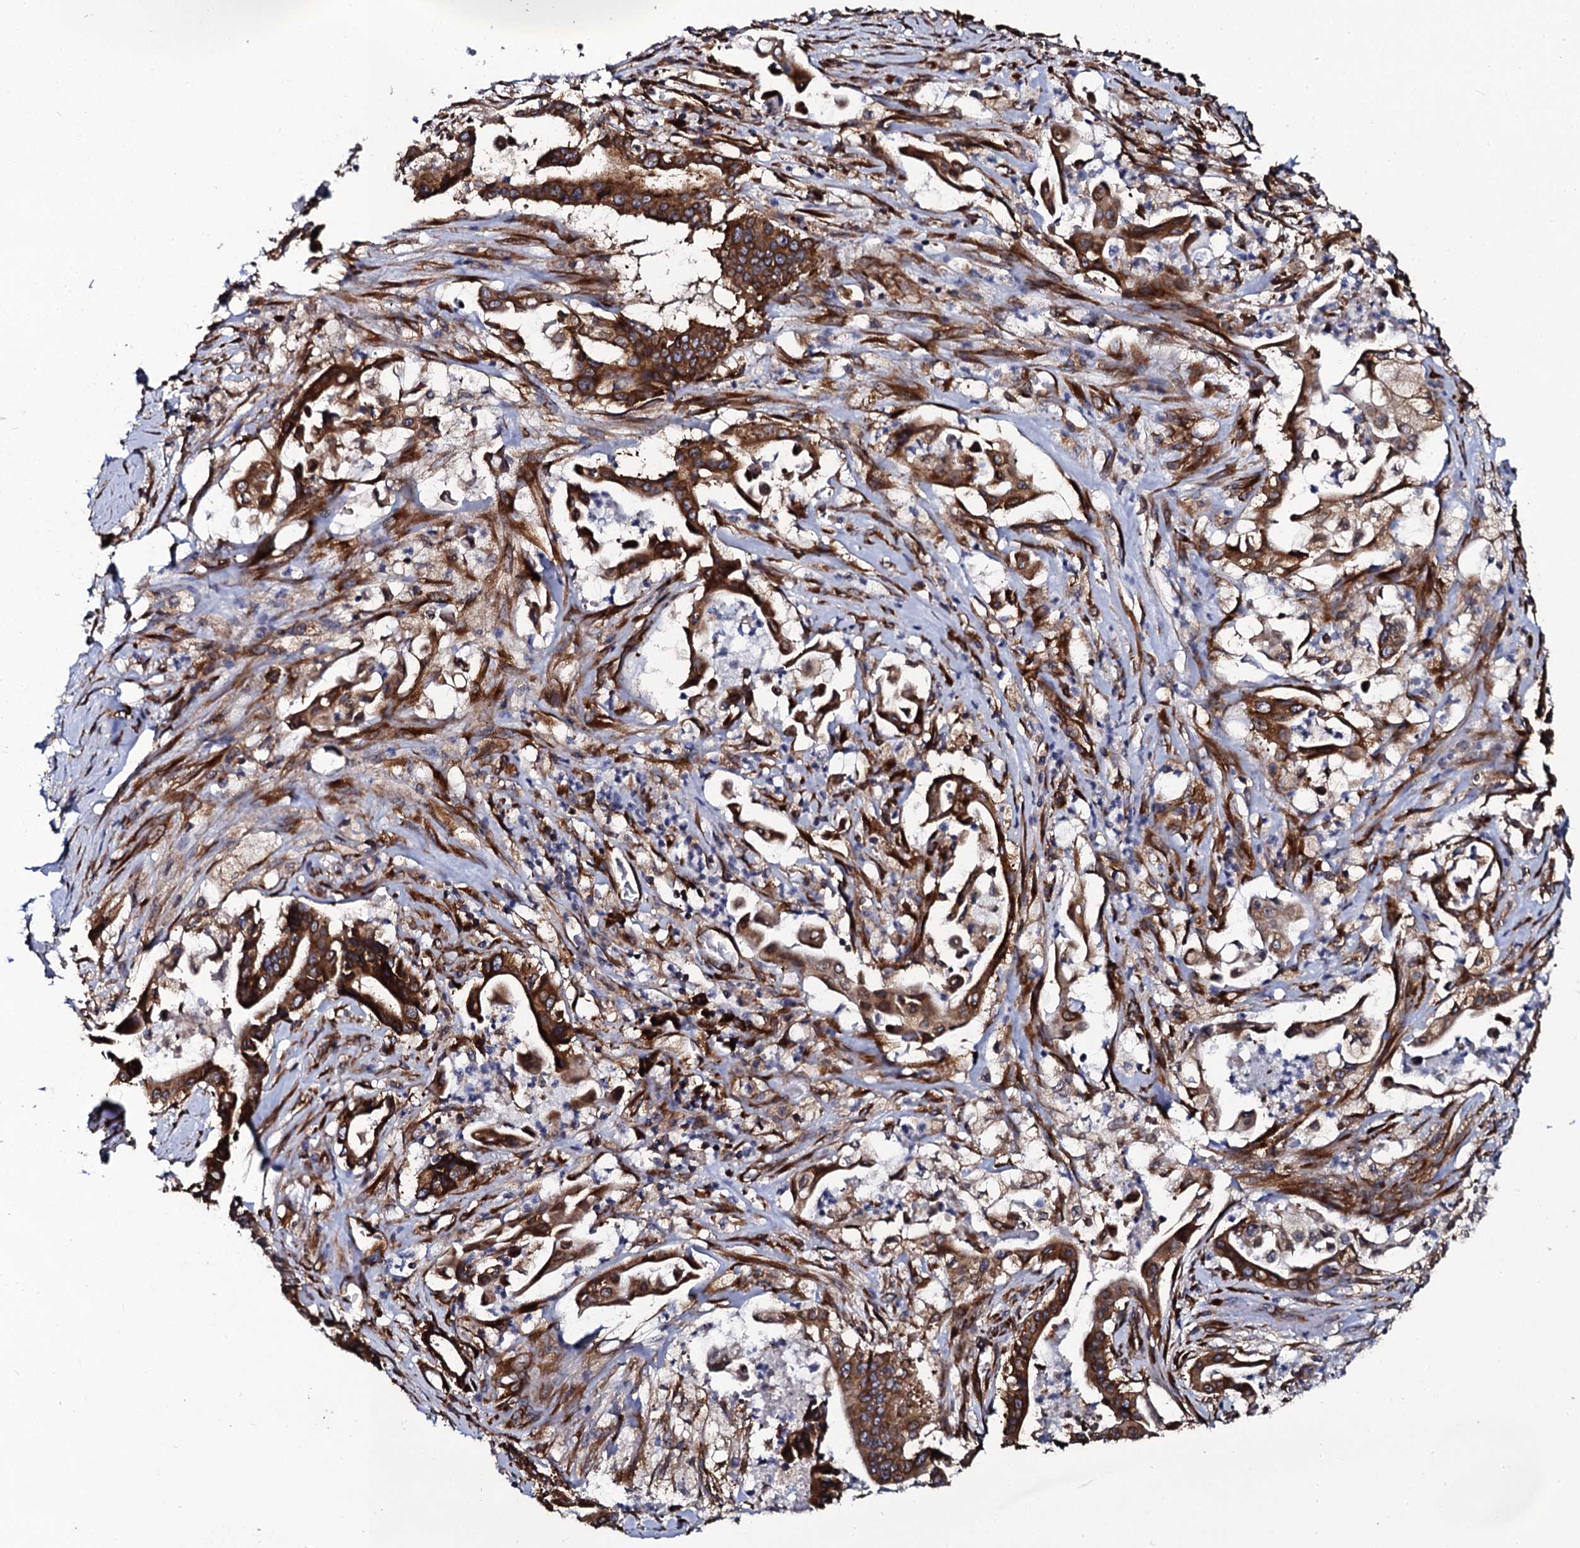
{"staining": {"intensity": "strong", "quantity": ">75%", "location": "cytoplasmic/membranous"}, "tissue": "pancreatic cancer", "cell_type": "Tumor cells", "image_type": "cancer", "snomed": [{"axis": "morphology", "description": "Adenocarcinoma, NOS"}, {"axis": "topography", "description": "Pancreas"}], "caption": "There is high levels of strong cytoplasmic/membranous staining in tumor cells of pancreatic cancer (adenocarcinoma), as demonstrated by immunohistochemical staining (brown color).", "gene": "SPTY2D1", "patient": {"sex": "female", "age": 77}}